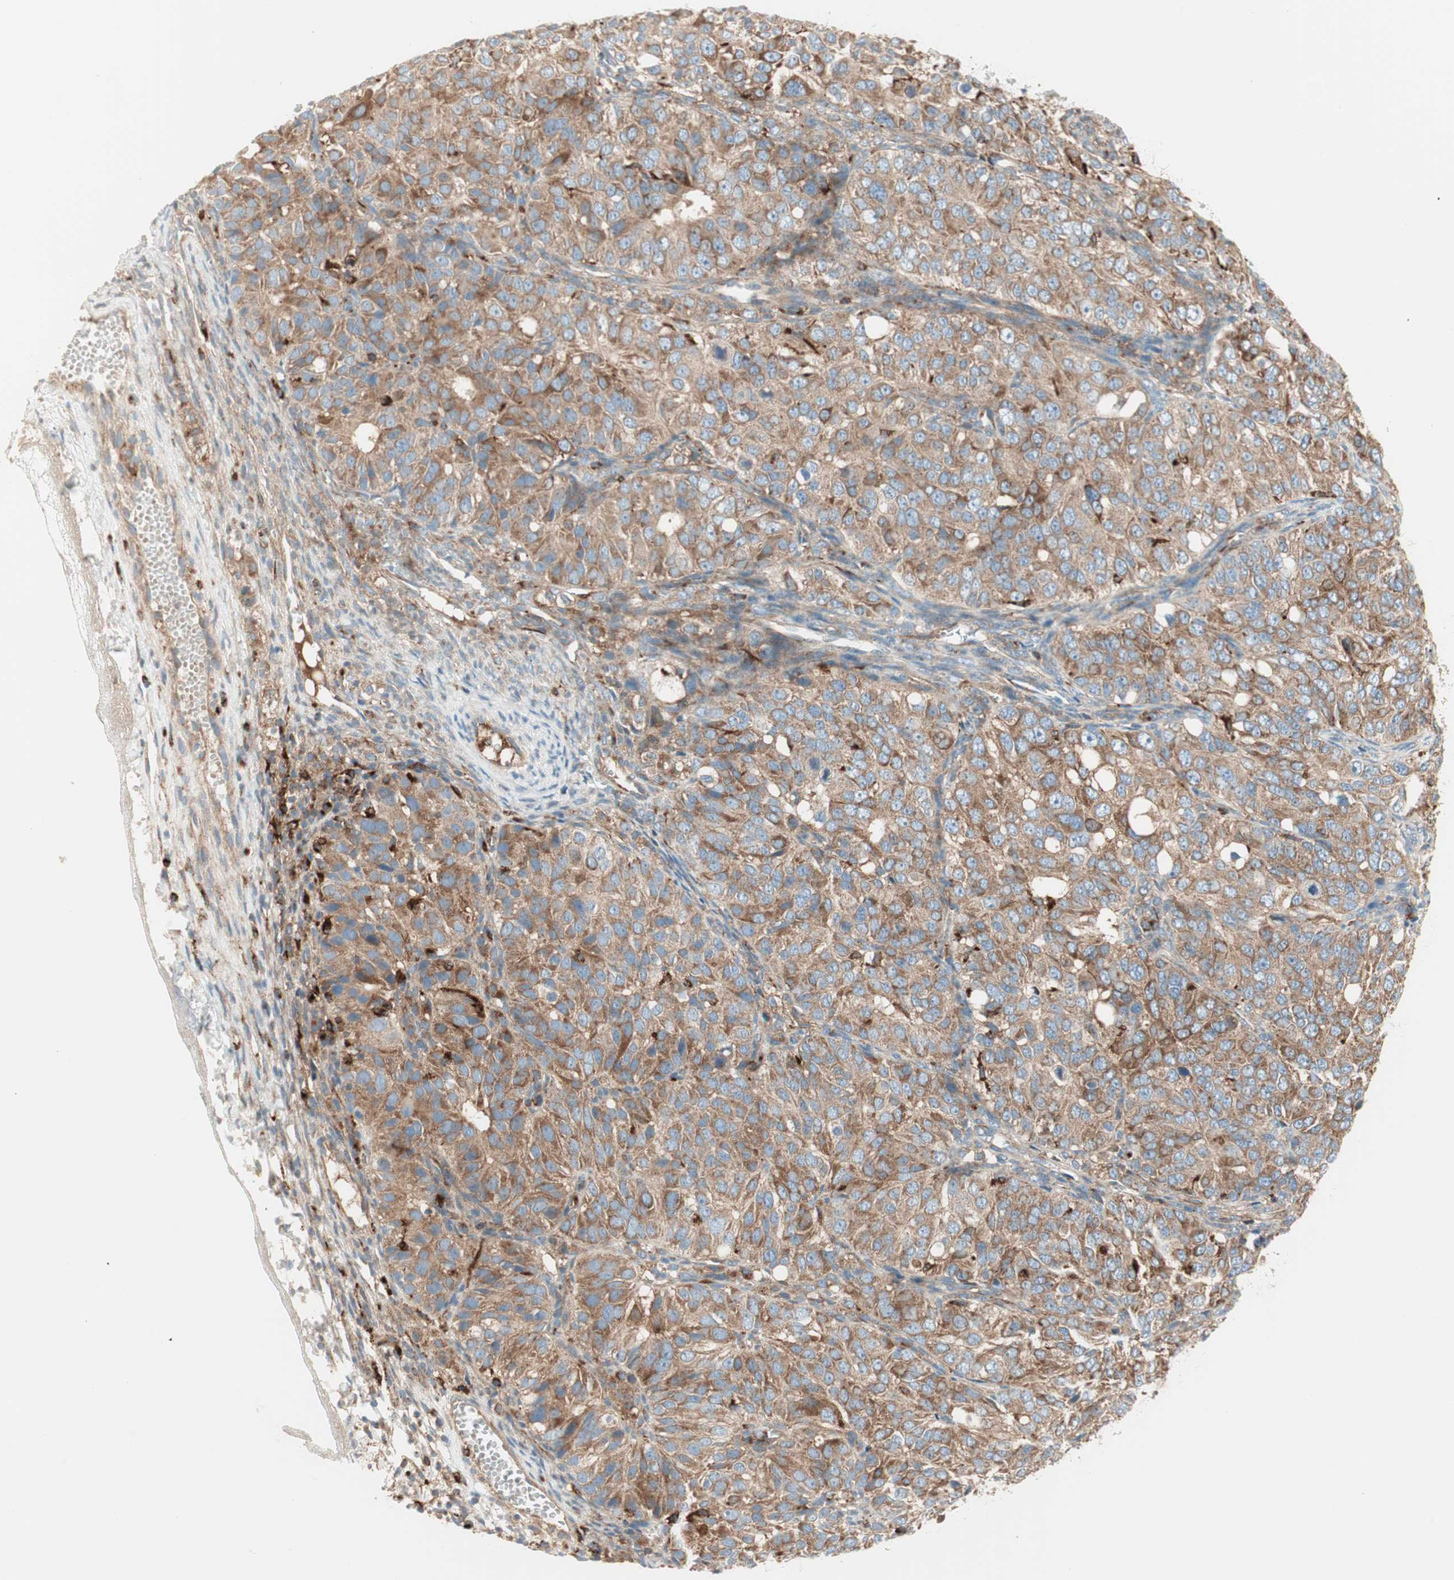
{"staining": {"intensity": "moderate", "quantity": "25%-75%", "location": "cytoplasmic/membranous"}, "tissue": "ovarian cancer", "cell_type": "Tumor cells", "image_type": "cancer", "snomed": [{"axis": "morphology", "description": "Carcinoma, endometroid"}, {"axis": "topography", "description": "Ovary"}], "caption": "Approximately 25%-75% of tumor cells in human ovarian cancer reveal moderate cytoplasmic/membranous protein positivity as visualized by brown immunohistochemical staining.", "gene": "ATP6V1G1", "patient": {"sex": "female", "age": 51}}